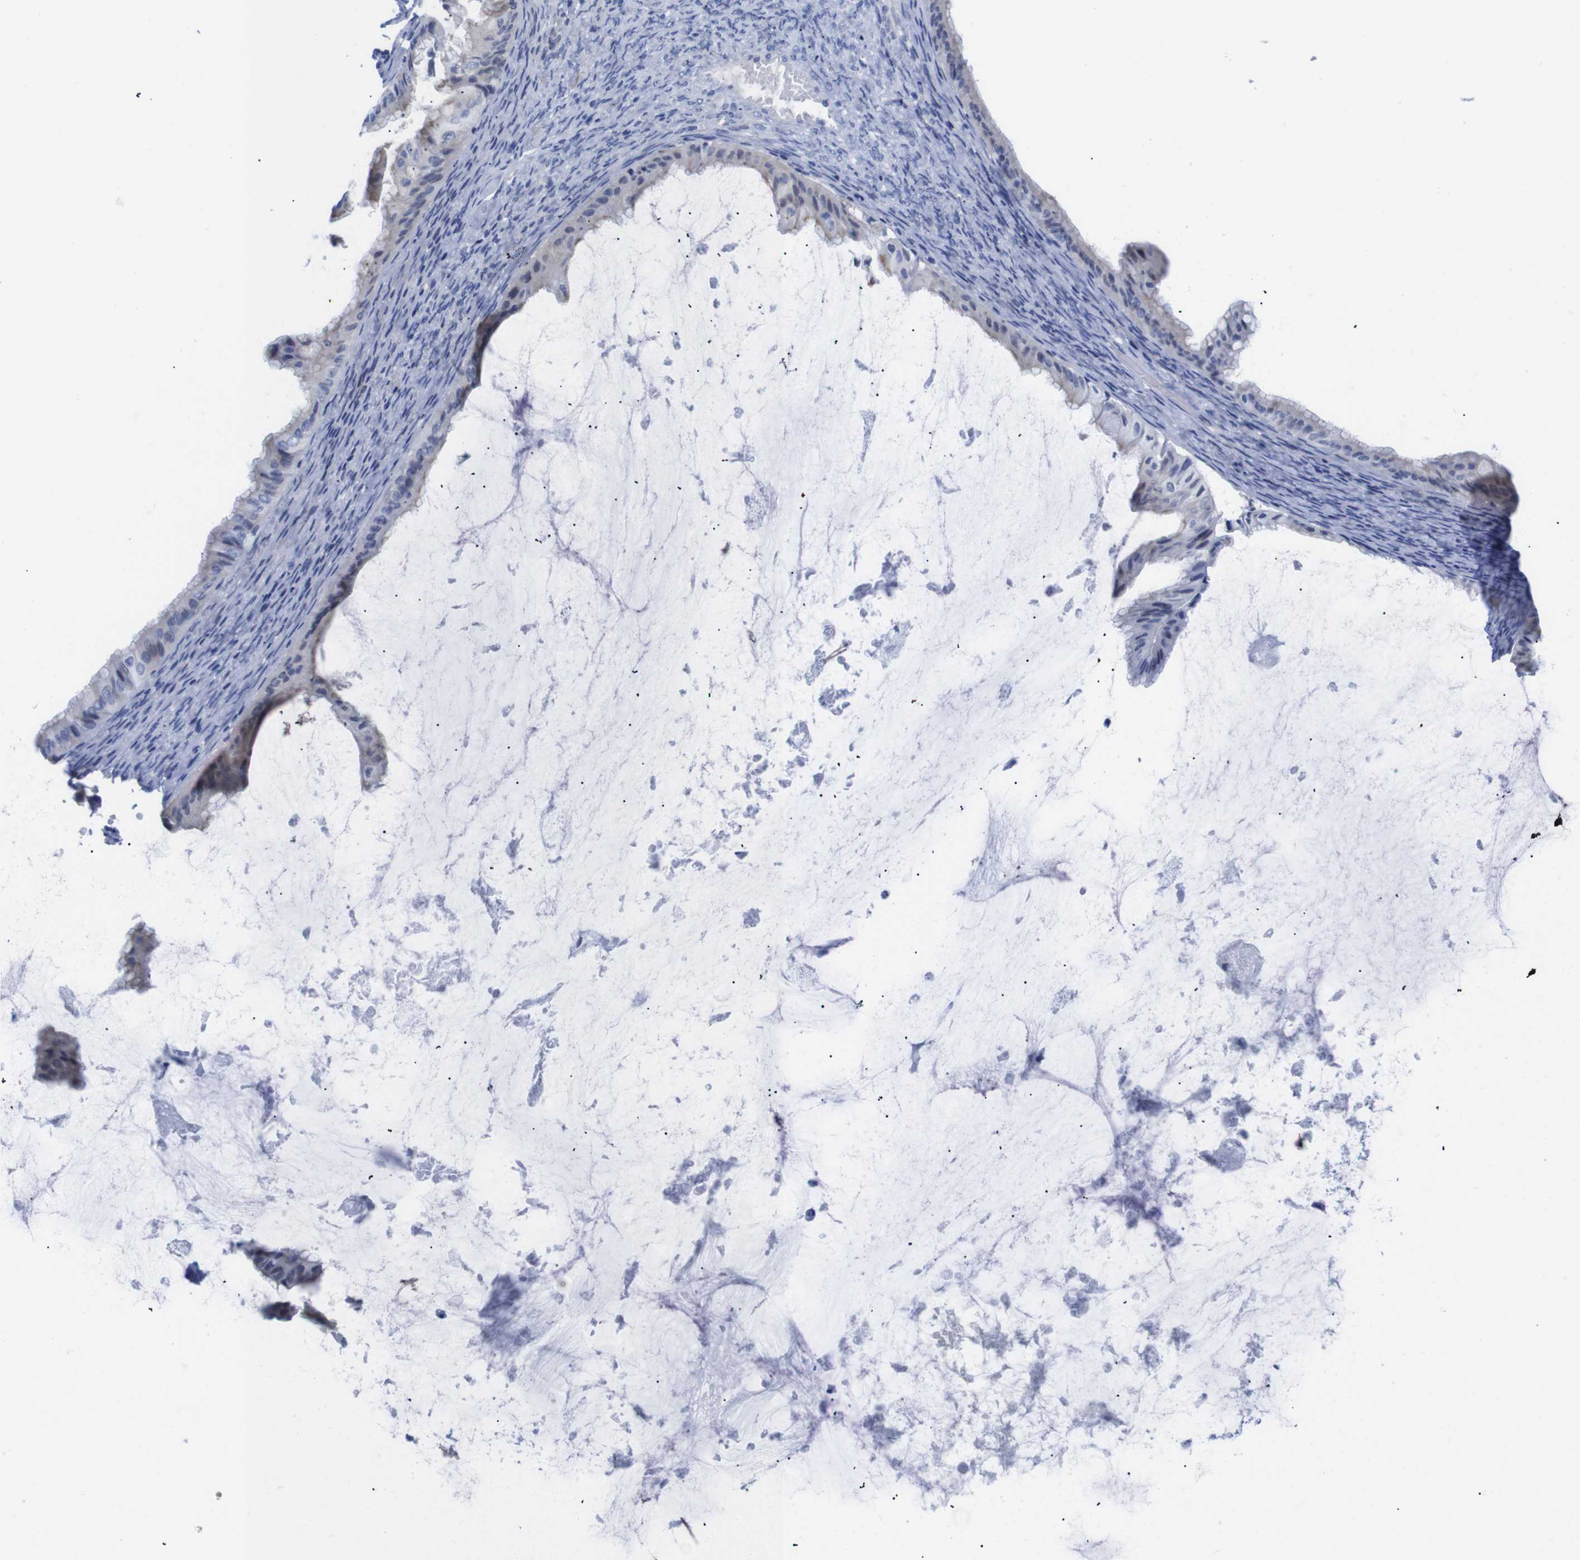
{"staining": {"intensity": "weak", "quantity": "<25%", "location": "cytoplasmic/membranous"}, "tissue": "ovarian cancer", "cell_type": "Tumor cells", "image_type": "cancer", "snomed": [{"axis": "morphology", "description": "Cystadenocarcinoma, mucinous, NOS"}, {"axis": "topography", "description": "Ovary"}], "caption": "Mucinous cystadenocarcinoma (ovarian) was stained to show a protein in brown. There is no significant staining in tumor cells.", "gene": "LRRC55", "patient": {"sex": "female", "age": 61}}